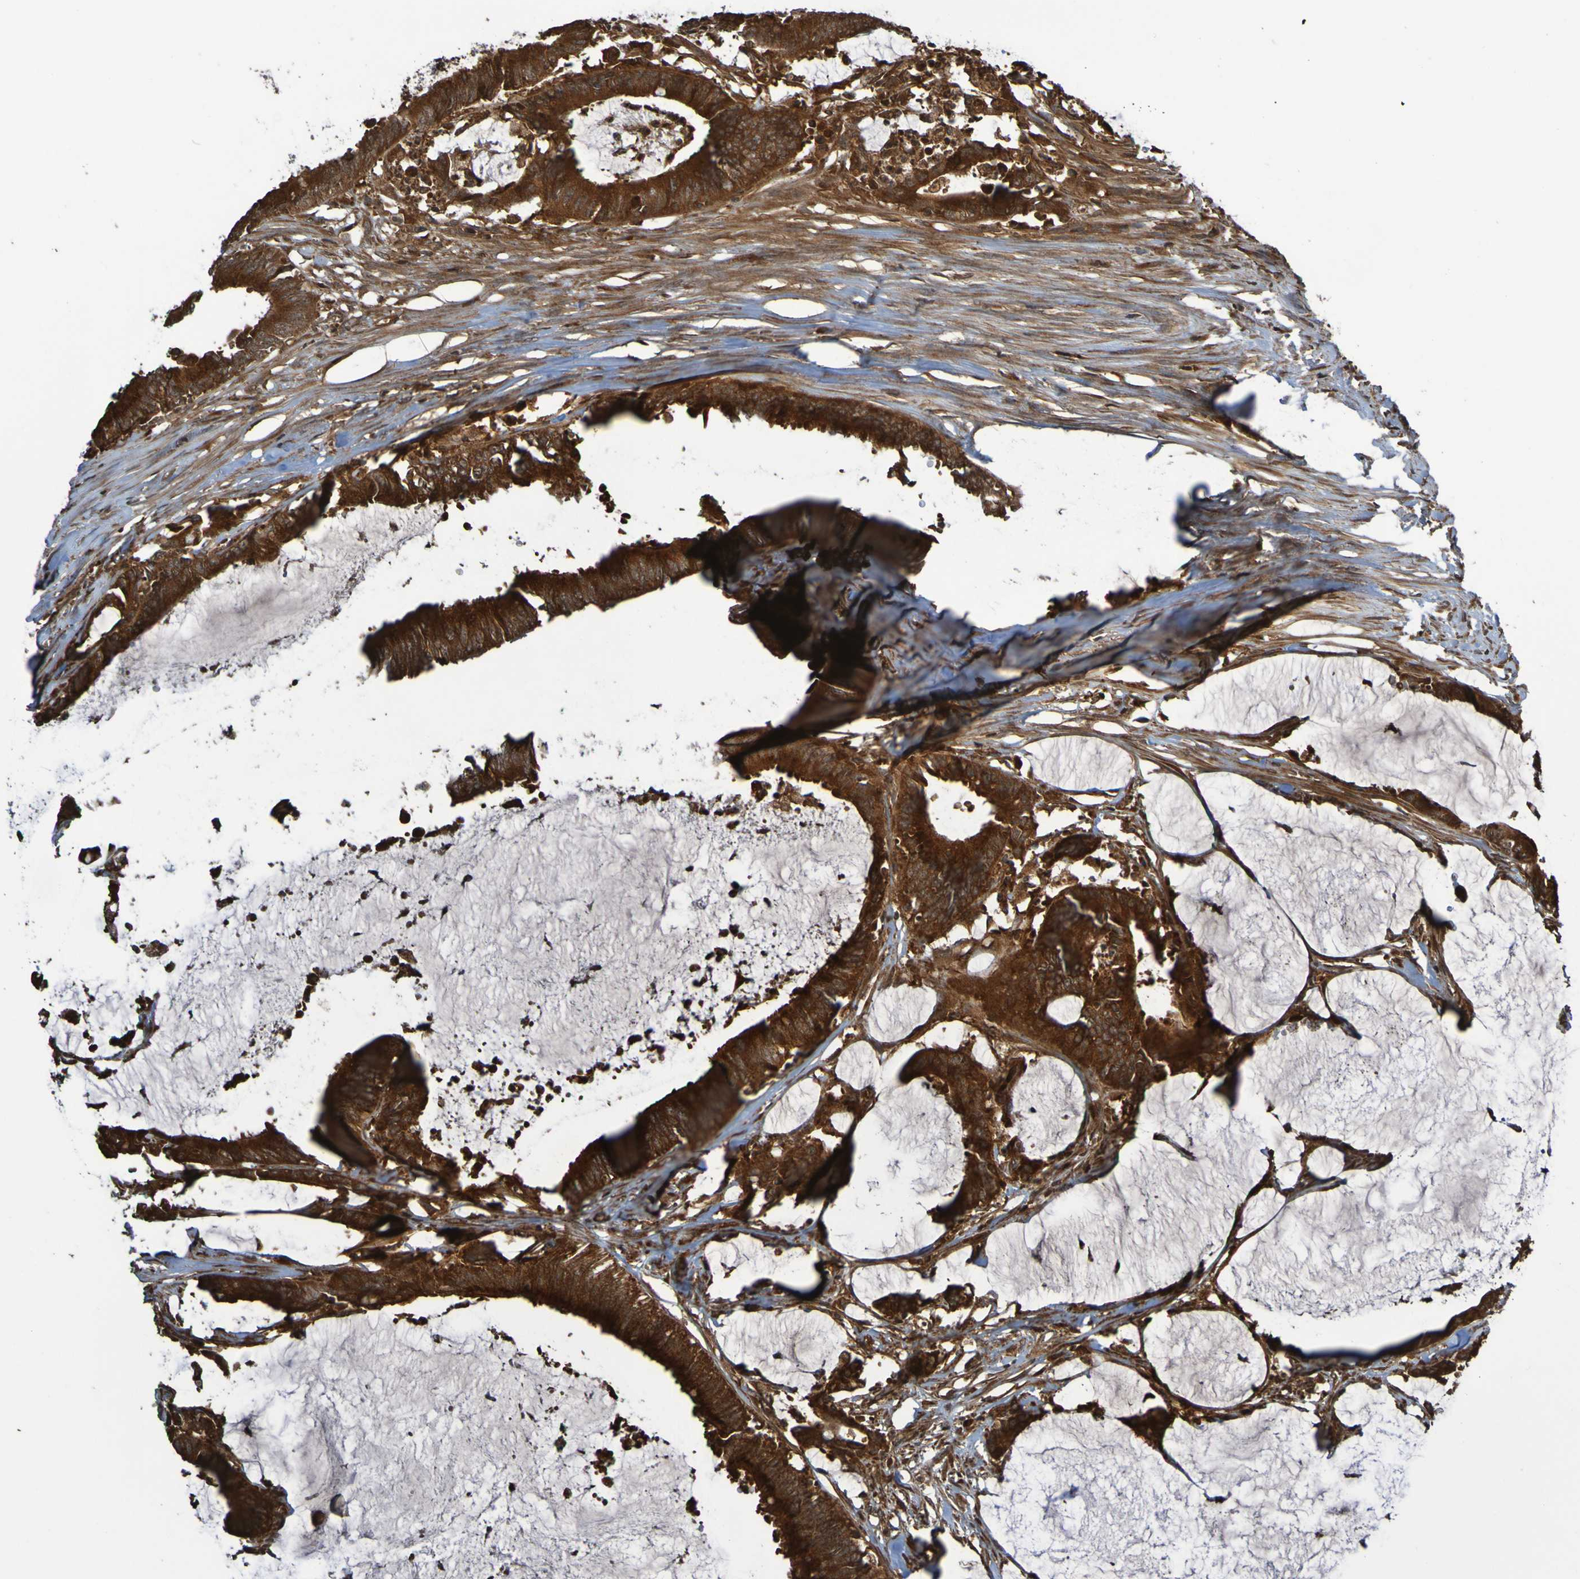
{"staining": {"intensity": "strong", "quantity": ">75%", "location": "cytoplasmic/membranous"}, "tissue": "colorectal cancer", "cell_type": "Tumor cells", "image_type": "cancer", "snomed": [{"axis": "morphology", "description": "Adenocarcinoma, NOS"}, {"axis": "topography", "description": "Rectum"}], "caption": "Human adenocarcinoma (colorectal) stained with a brown dye reveals strong cytoplasmic/membranous positive expression in approximately >75% of tumor cells.", "gene": "UCN", "patient": {"sex": "female", "age": 66}}